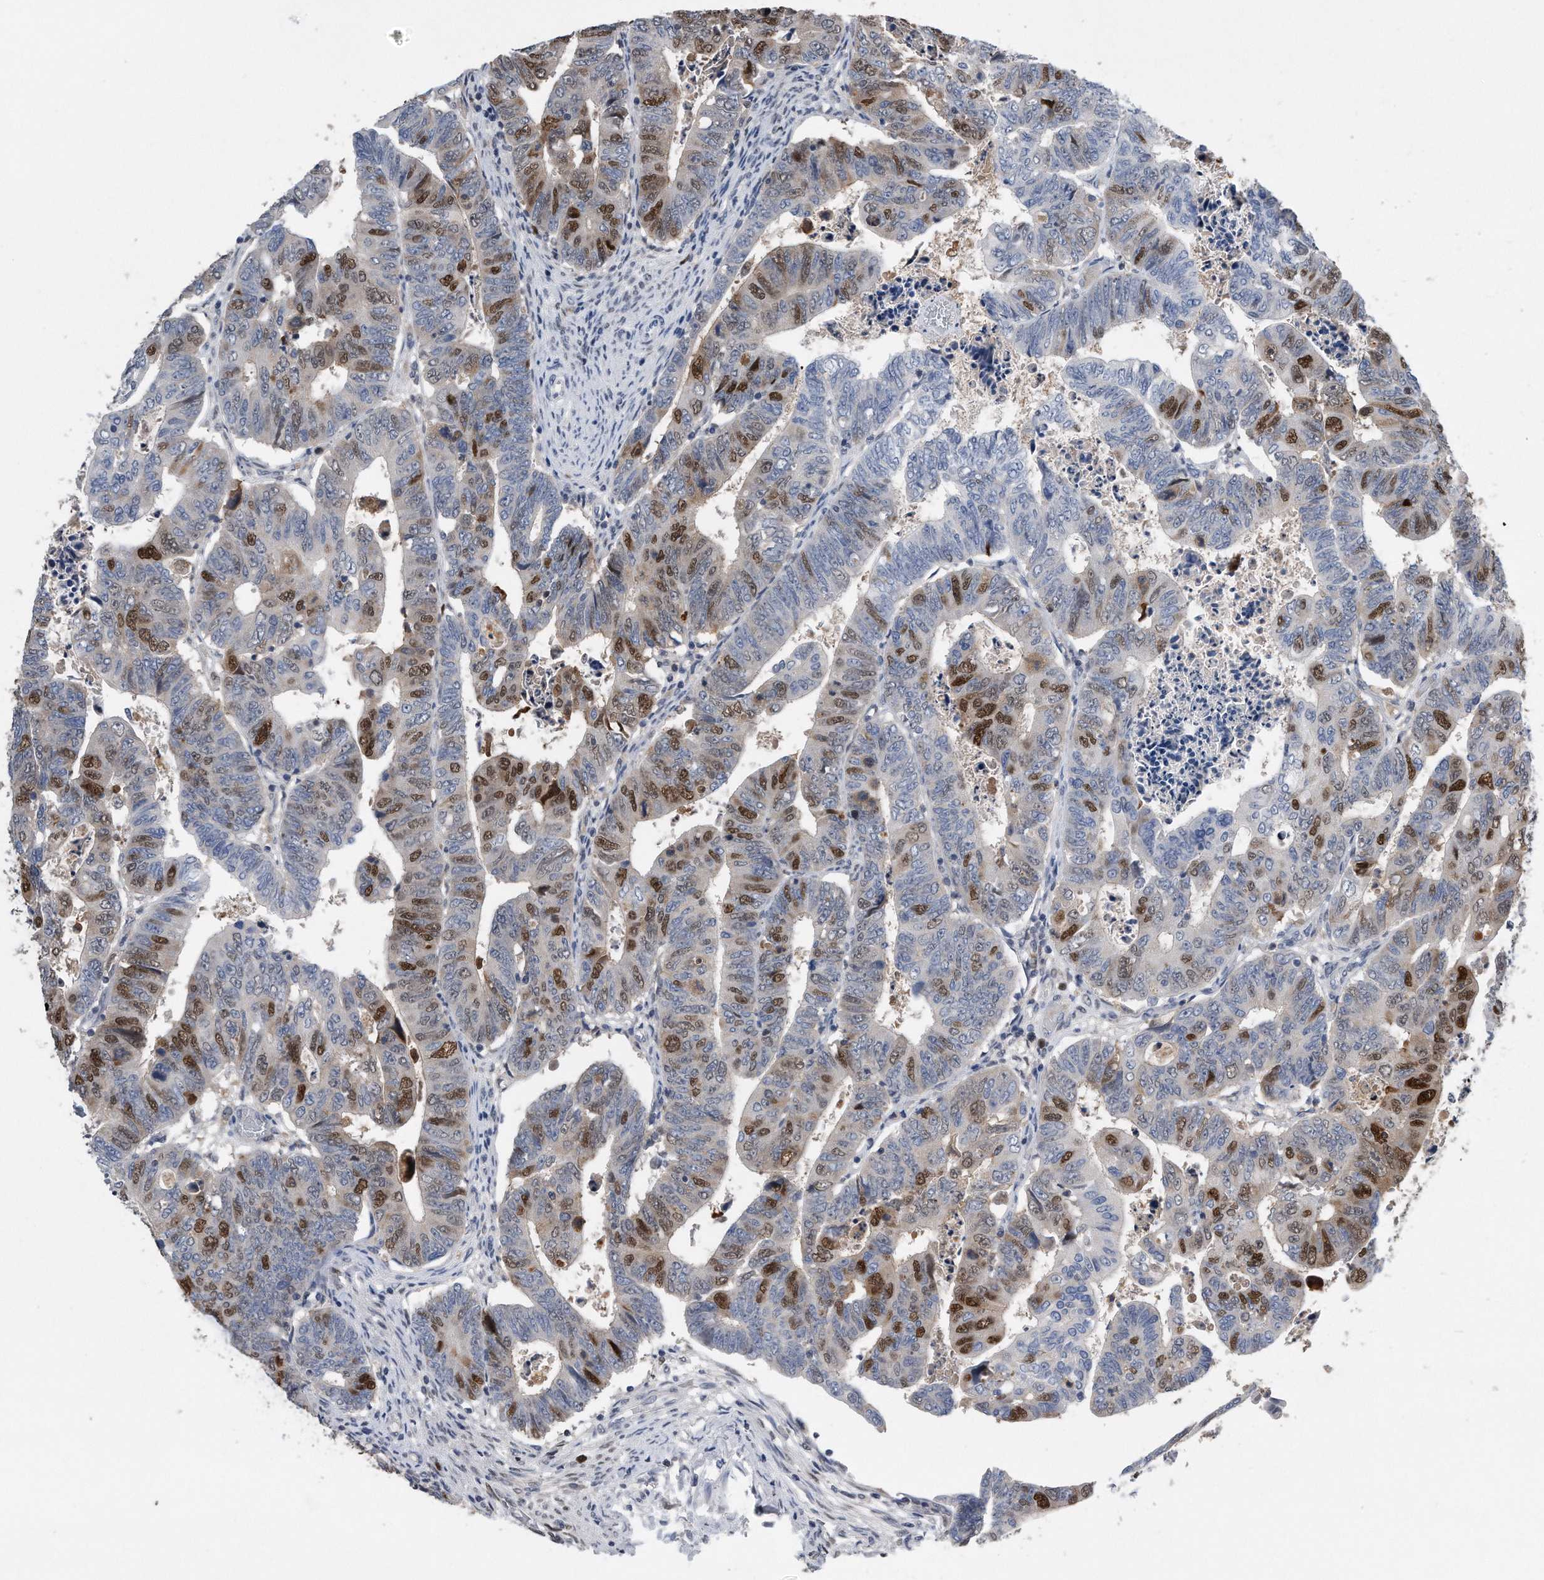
{"staining": {"intensity": "strong", "quantity": "<25%", "location": "nuclear"}, "tissue": "colorectal cancer", "cell_type": "Tumor cells", "image_type": "cancer", "snomed": [{"axis": "morphology", "description": "Normal tissue, NOS"}, {"axis": "morphology", "description": "Adenocarcinoma, NOS"}, {"axis": "topography", "description": "Rectum"}], "caption": "Colorectal adenocarcinoma stained with immunohistochemistry shows strong nuclear positivity in approximately <25% of tumor cells. (Stains: DAB (3,3'-diaminobenzidine) in brown, nuclei in blue, Microscopy: brightfield microscopy at high magnification).", "gene": "PCNA", "patient": {"sex": "female", "age": 65}}